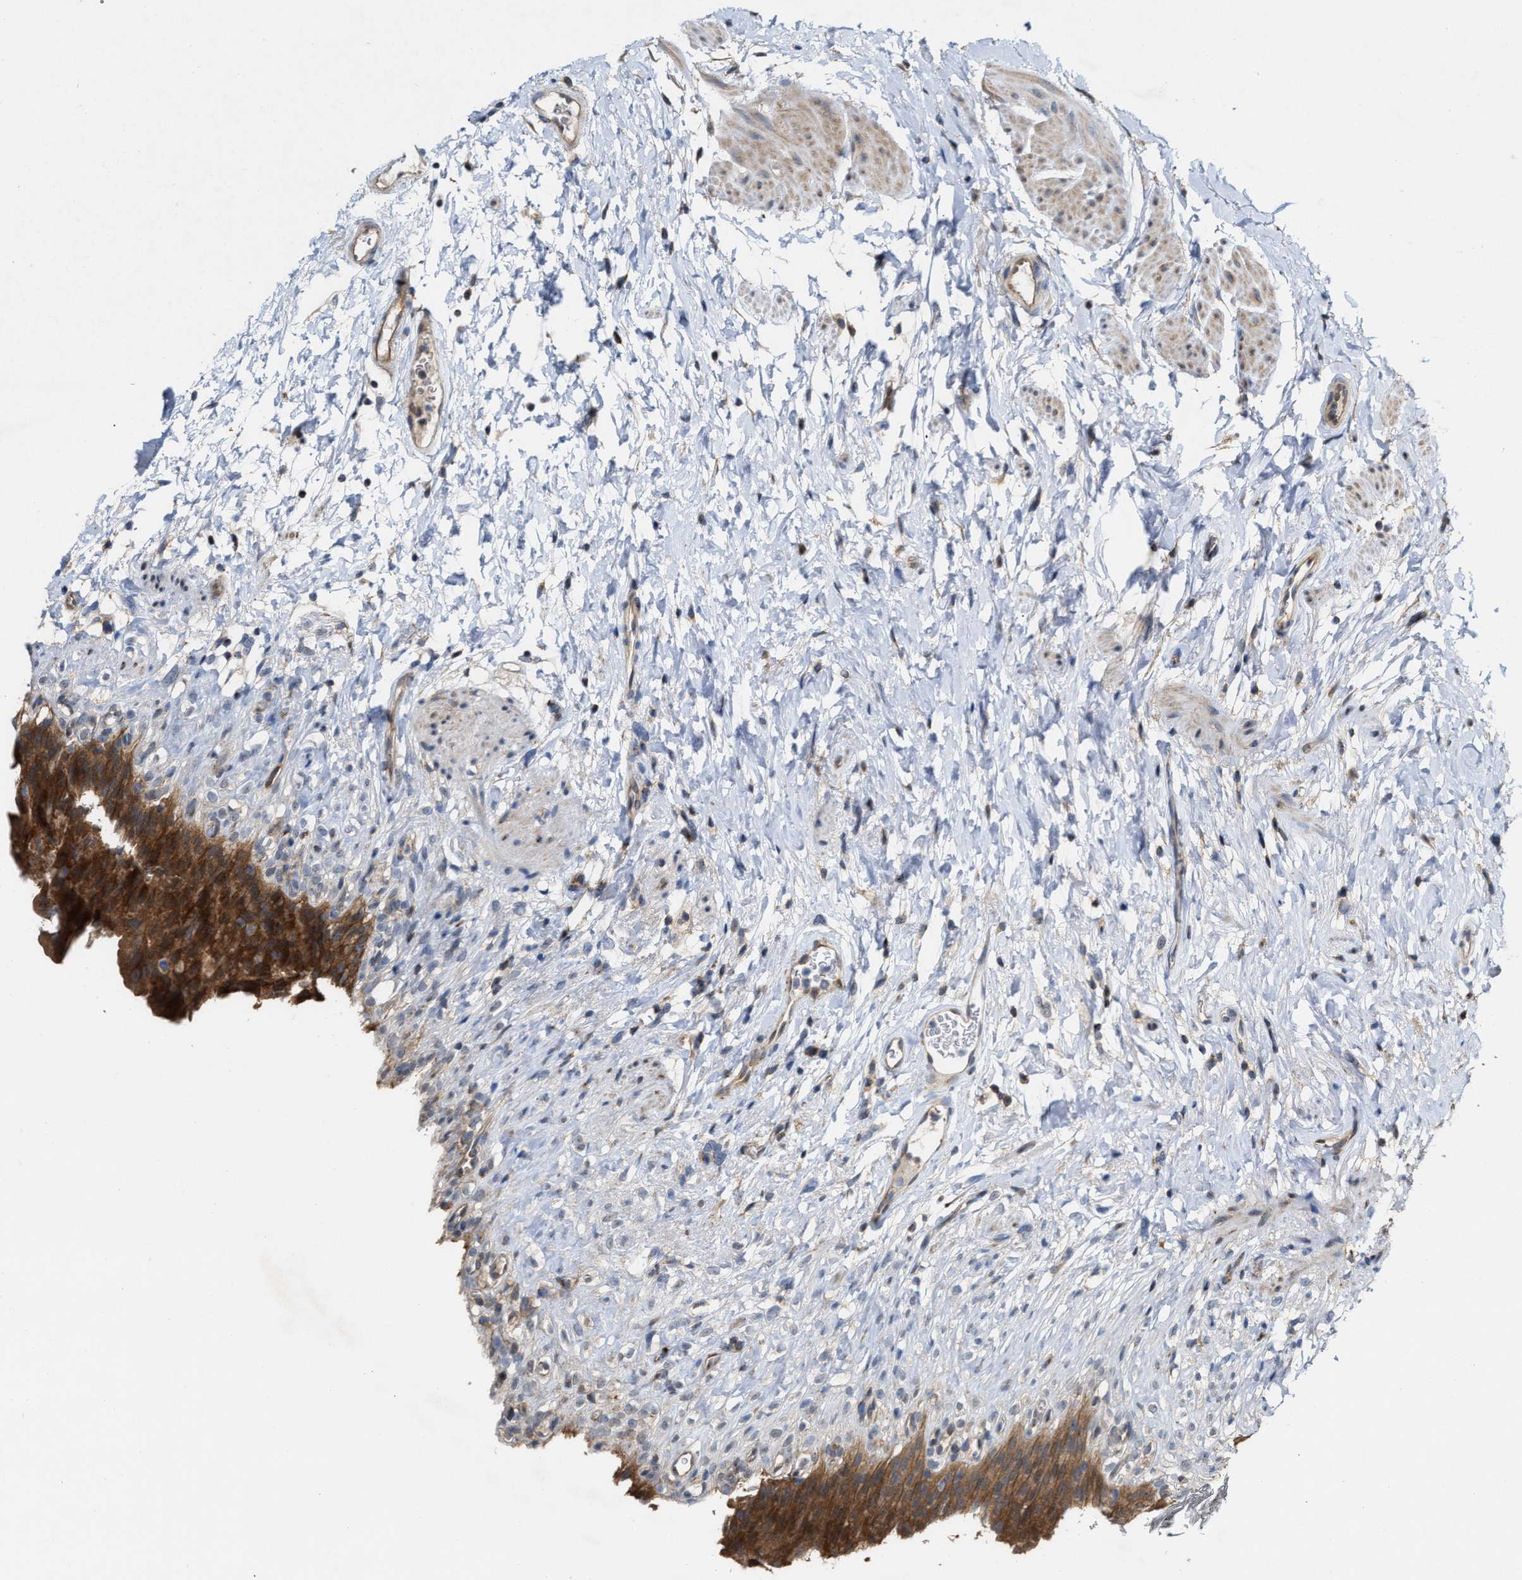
{"staining": {"intensity": "moderate", "quantity": ">75%", "location": "cytoplasmic/membranous,nuclear"}, "tissue": "urinary bladder", "cell_type": "Urothelial cells", "image_type": "normal", "snomed": [{"axis": "morphology", "description": "Normal tissue, NOS"}, {"axis": "topography", "description": "Urinary bladder"}], "caption": "Immunohistochemical staining of unremarkable human urinary bladder displays >75% levels of moderate cytoplasmic/membranous,nuclear protein staining in approximately >75% of urothelial cells. (brown staining indicates protein expression, while blue staining denotes nuclei).", "gene": "BBLN", "patient": {"sex": "female", "age": 79}}